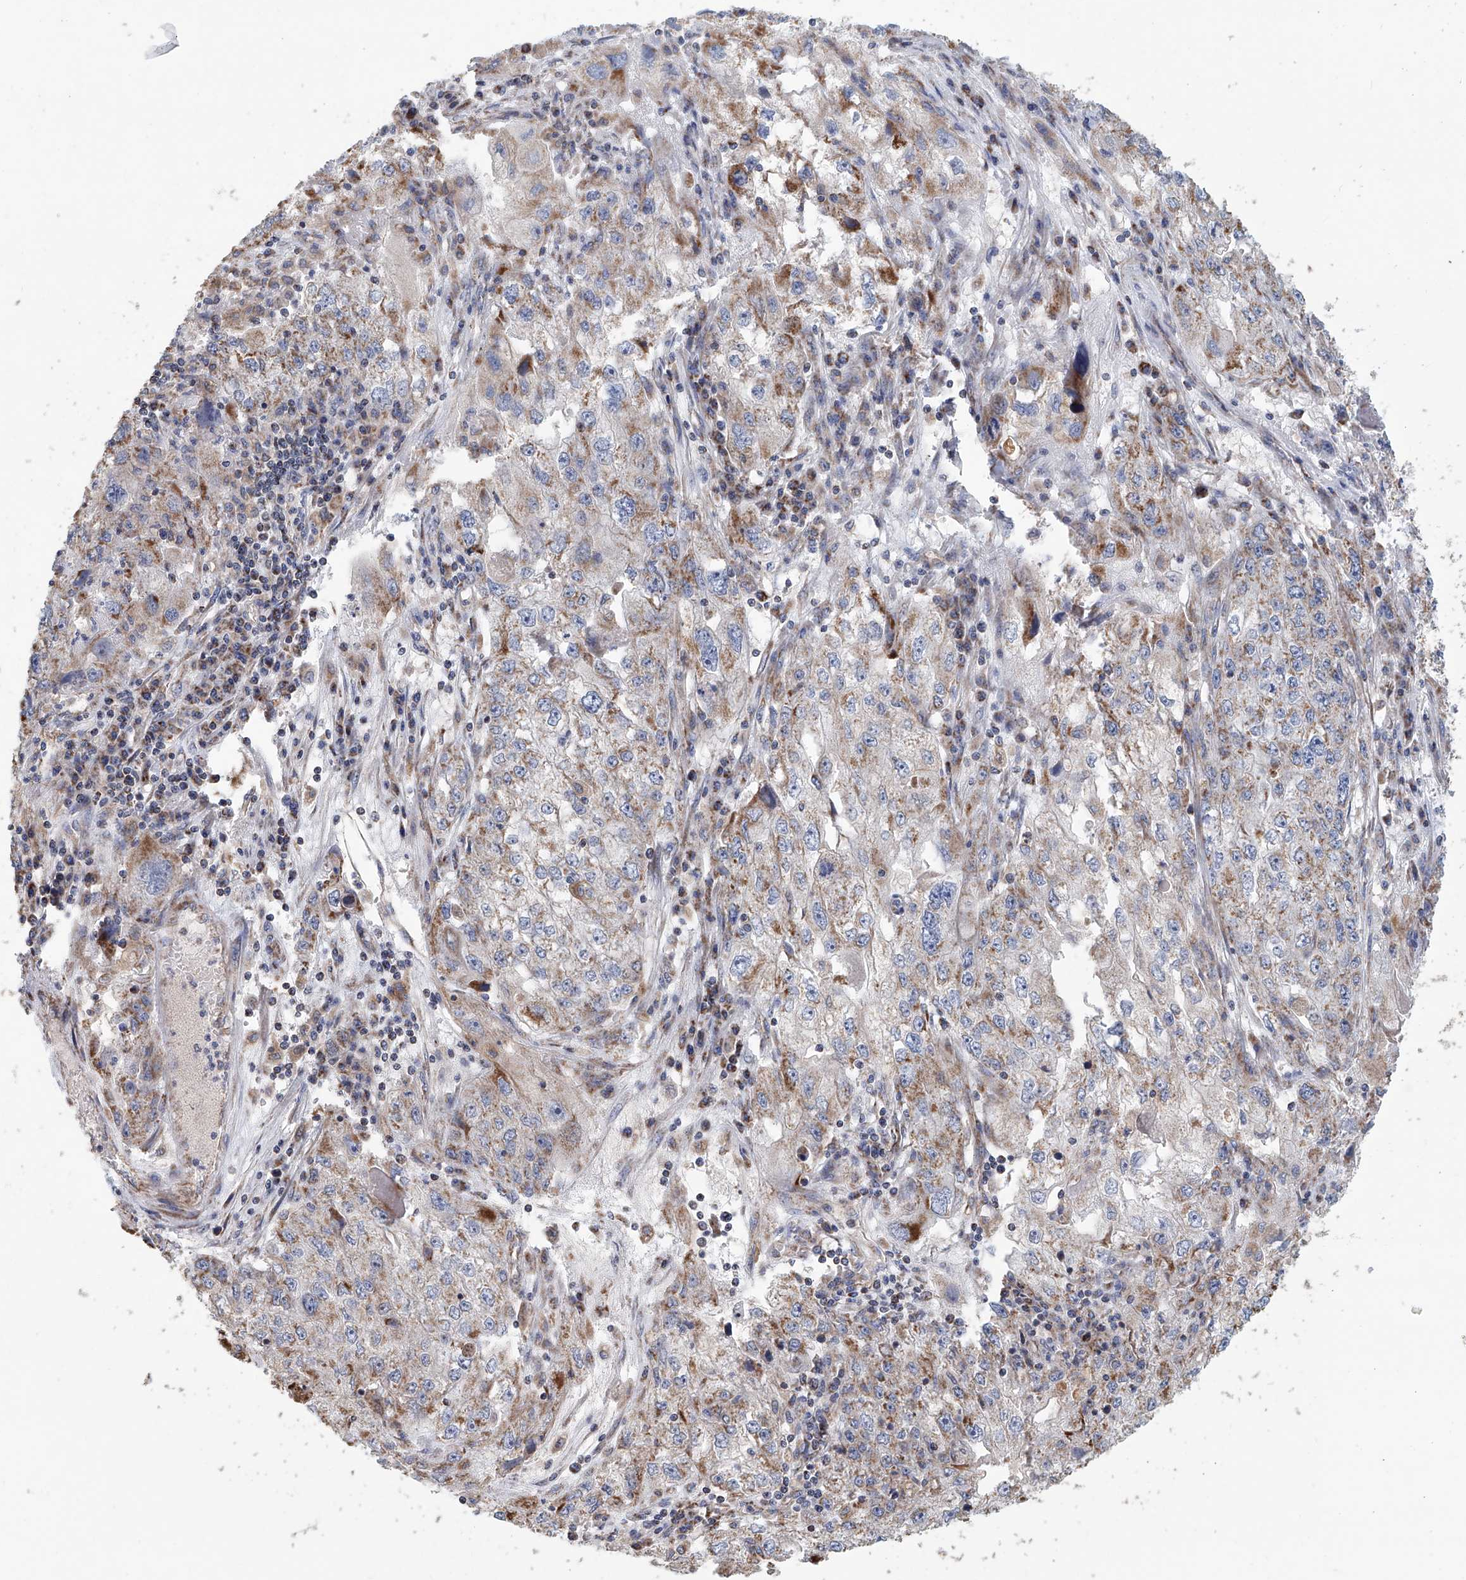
{"staining": {"intensity": "moderate", "quantity": "<25%", "location": "cytoplasmic/membranous"}, "tissue": "endometrial cancer", "cell_type": "Tumor cells", "image_type": "cancer", "snomed": [{"axis": "morphology", "description": "Adenocarcinoma, NOS"}, {"axis": "topography", "description": "Endometrium"}], "caption": "Brown immunohistochemical staining in human adenocarcinoma (endometrial) displays moderate cytoplasmic/membranous staining in approximately <25% of tumor cells.", "gene": "MCL1", "patient": {"sex": "female", "age": 49}}